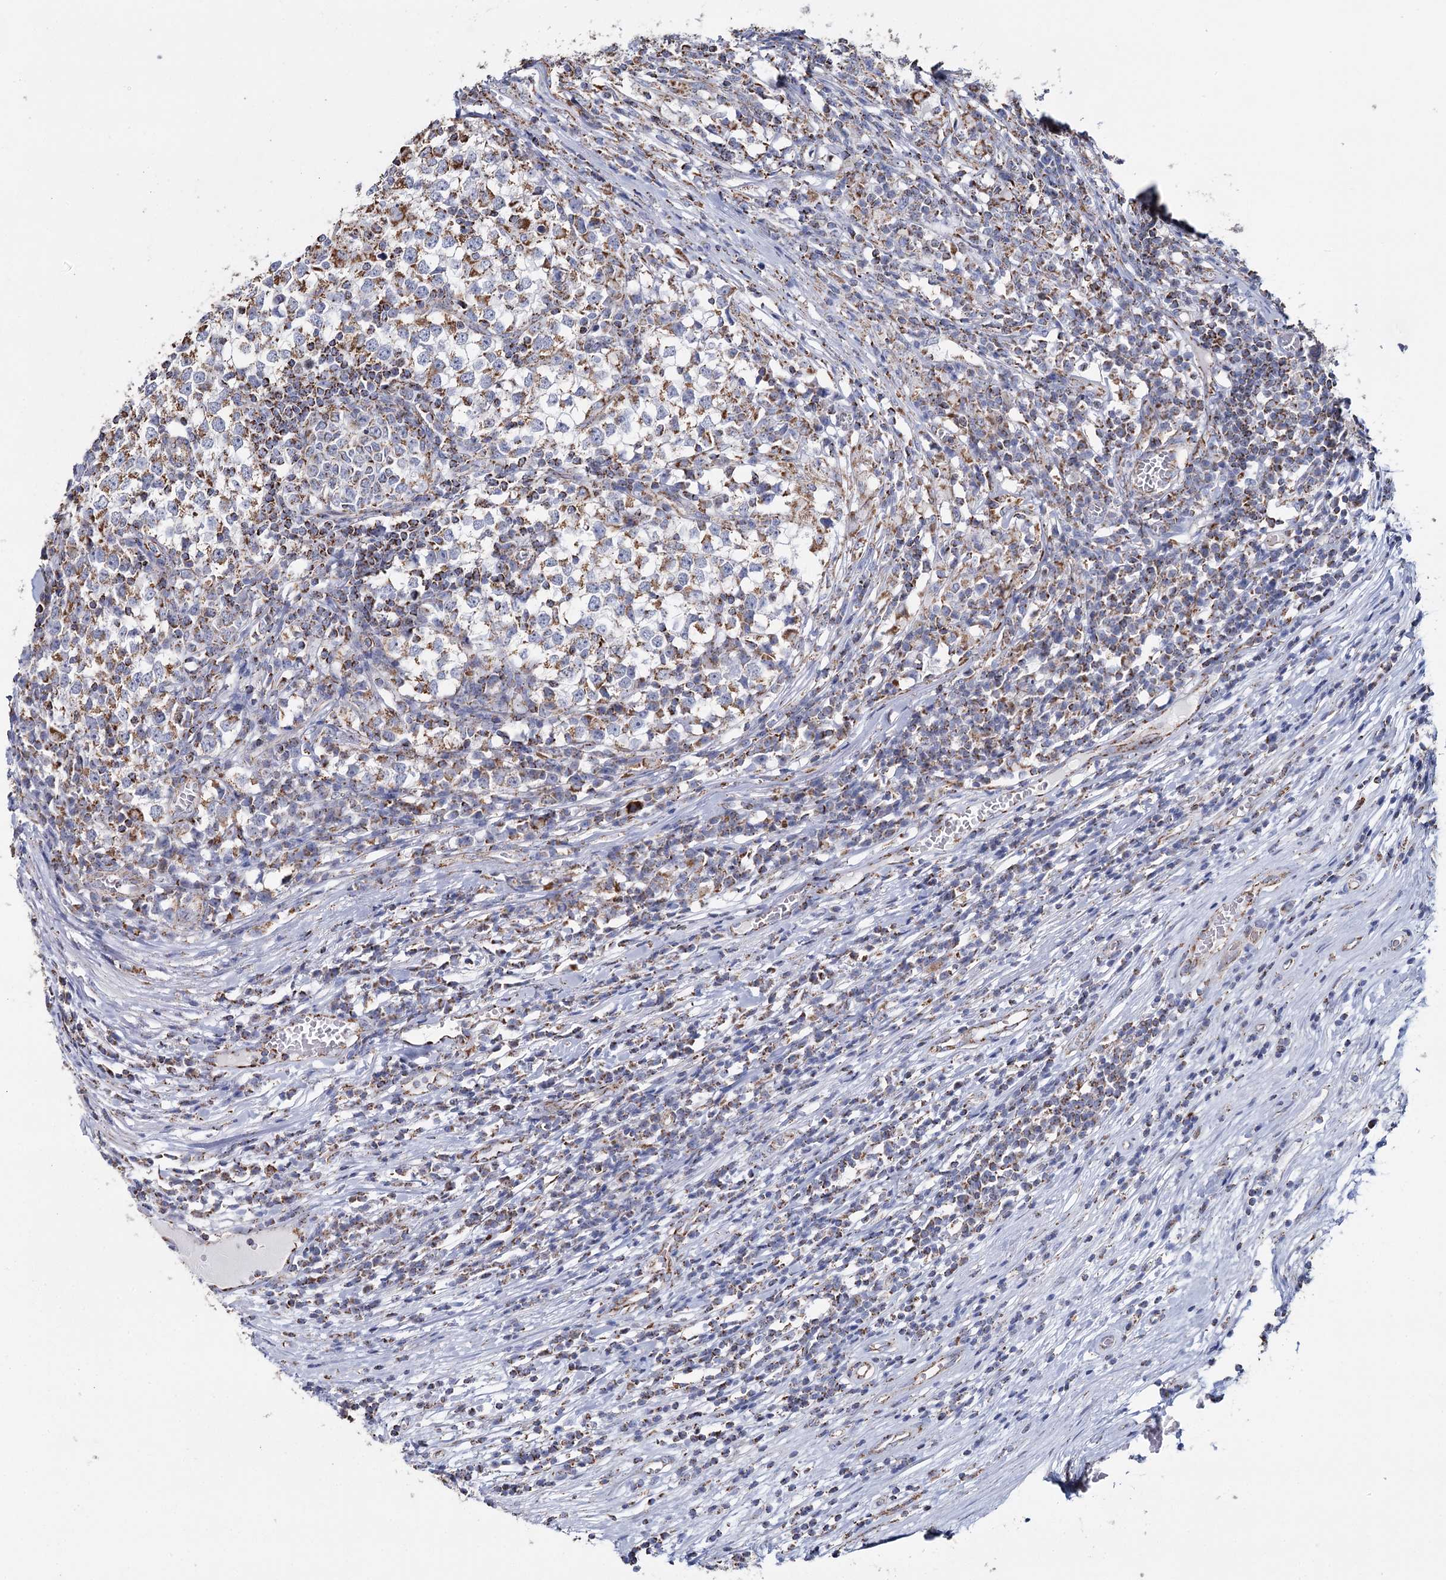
{"staining": {"intensity": "moderate", "quantity": "25%-75%", "location": "cytoplasmic/membranous"}, "tissue": "testis cancer", "cell_type": "Tumor cells", "image_type": "cancer", "snomed": [{"axis": "morphology", "description": "Seminoma, NOS"}, {"axis": "topography", "description": "Testis"}], "caption": "Testis seminoma stained for a protein (brown) shows moderate cytoplasmic/membranous positive positivity in approximately 25%-75% of tumor cells.", "gene": "MRPL44", "patient": {"sex": "male", "age": 65}}